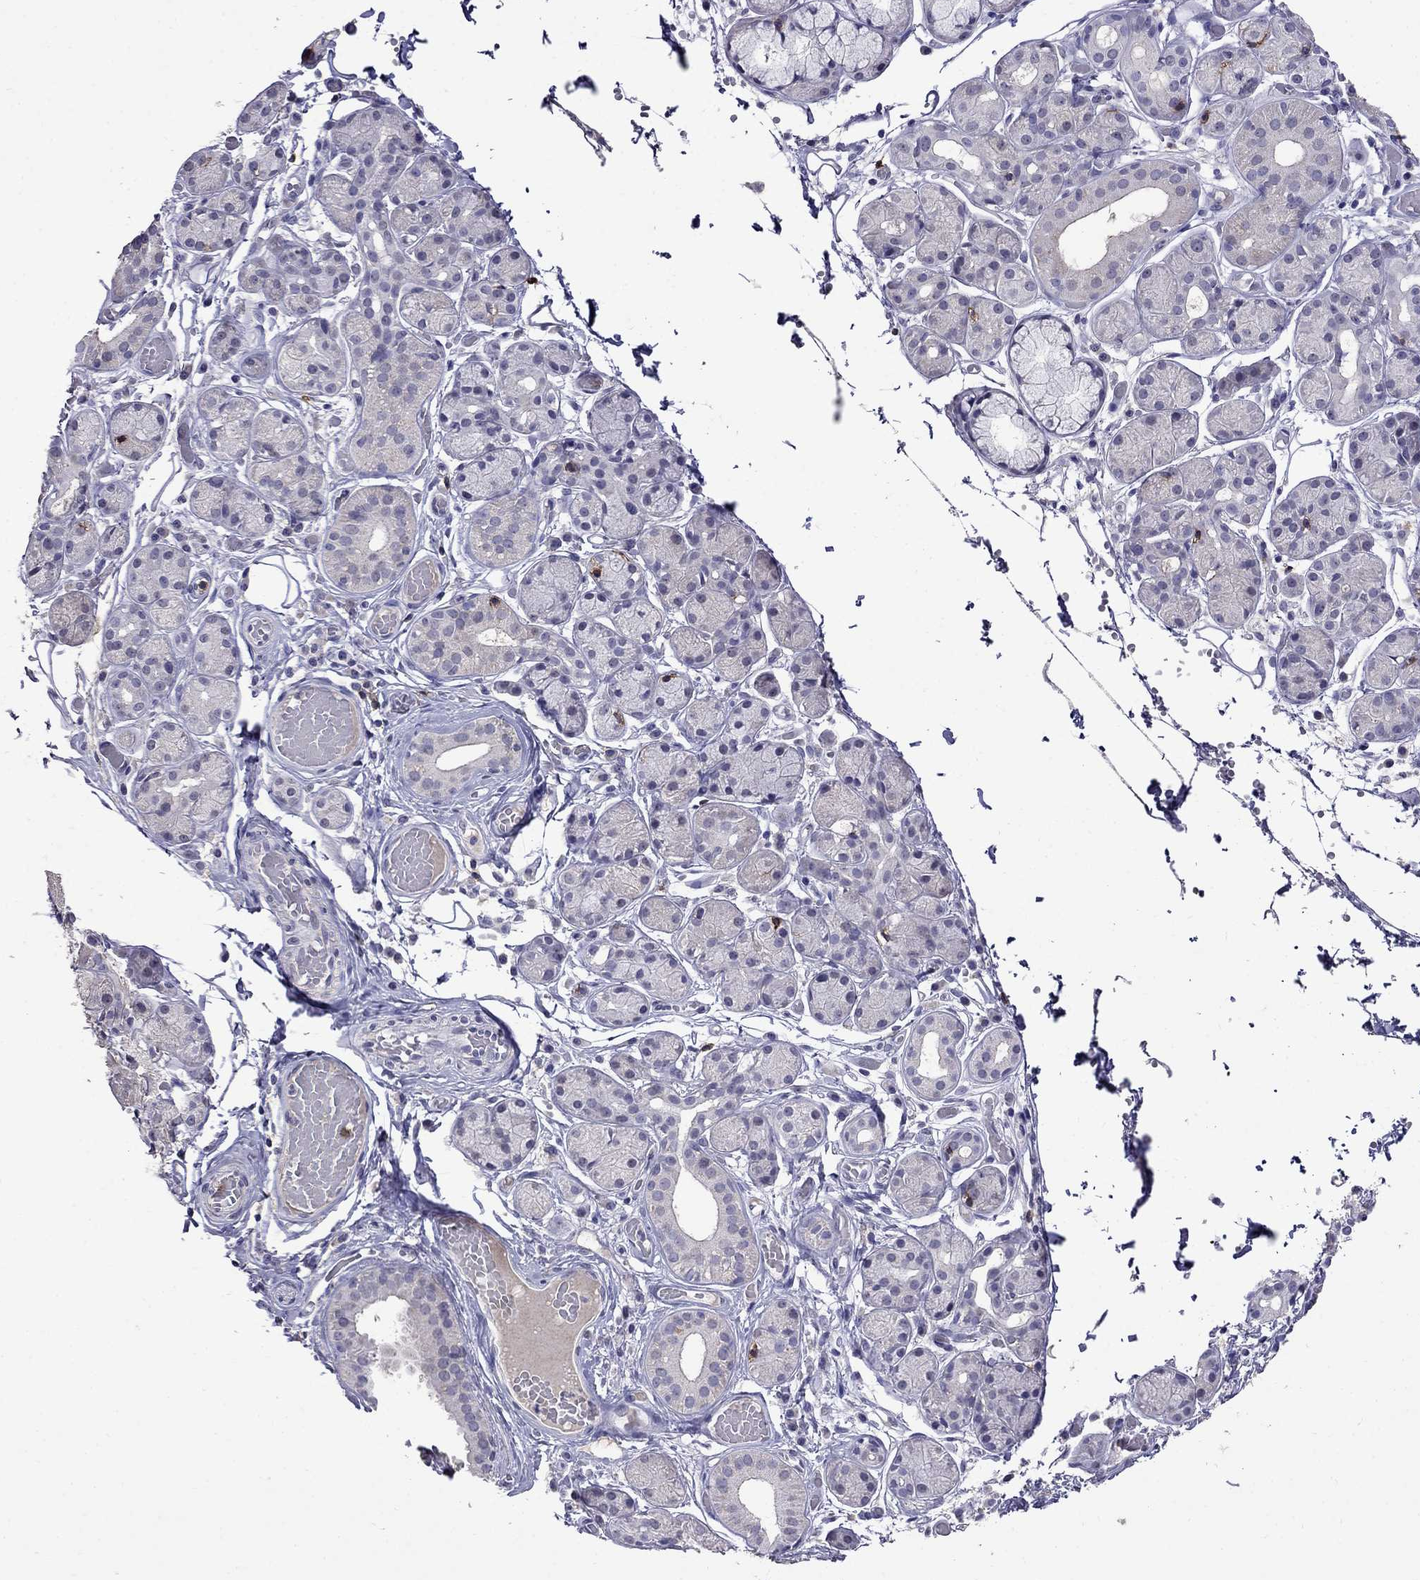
{"staining": {"intensity": "negative", "quantity": "none", "location": "none"}, "tissue": "salivary gland", "cell_type": "Glandular cells", "image_type": "normal", "snomed": [{"axis": "morphology", "description": "Normal tissue, NOS"}, {"axis": "topography", "description": "Salivary gland"}, {"axis": "topography", "description": "Peripheral nerve tissue"}], "caption": "Salivary gland stained for a protein using immunohistochemistry reveals no positivity glandular cells.", "gene": "CD8B", "patient": {"sex": "male", "age": 71}}